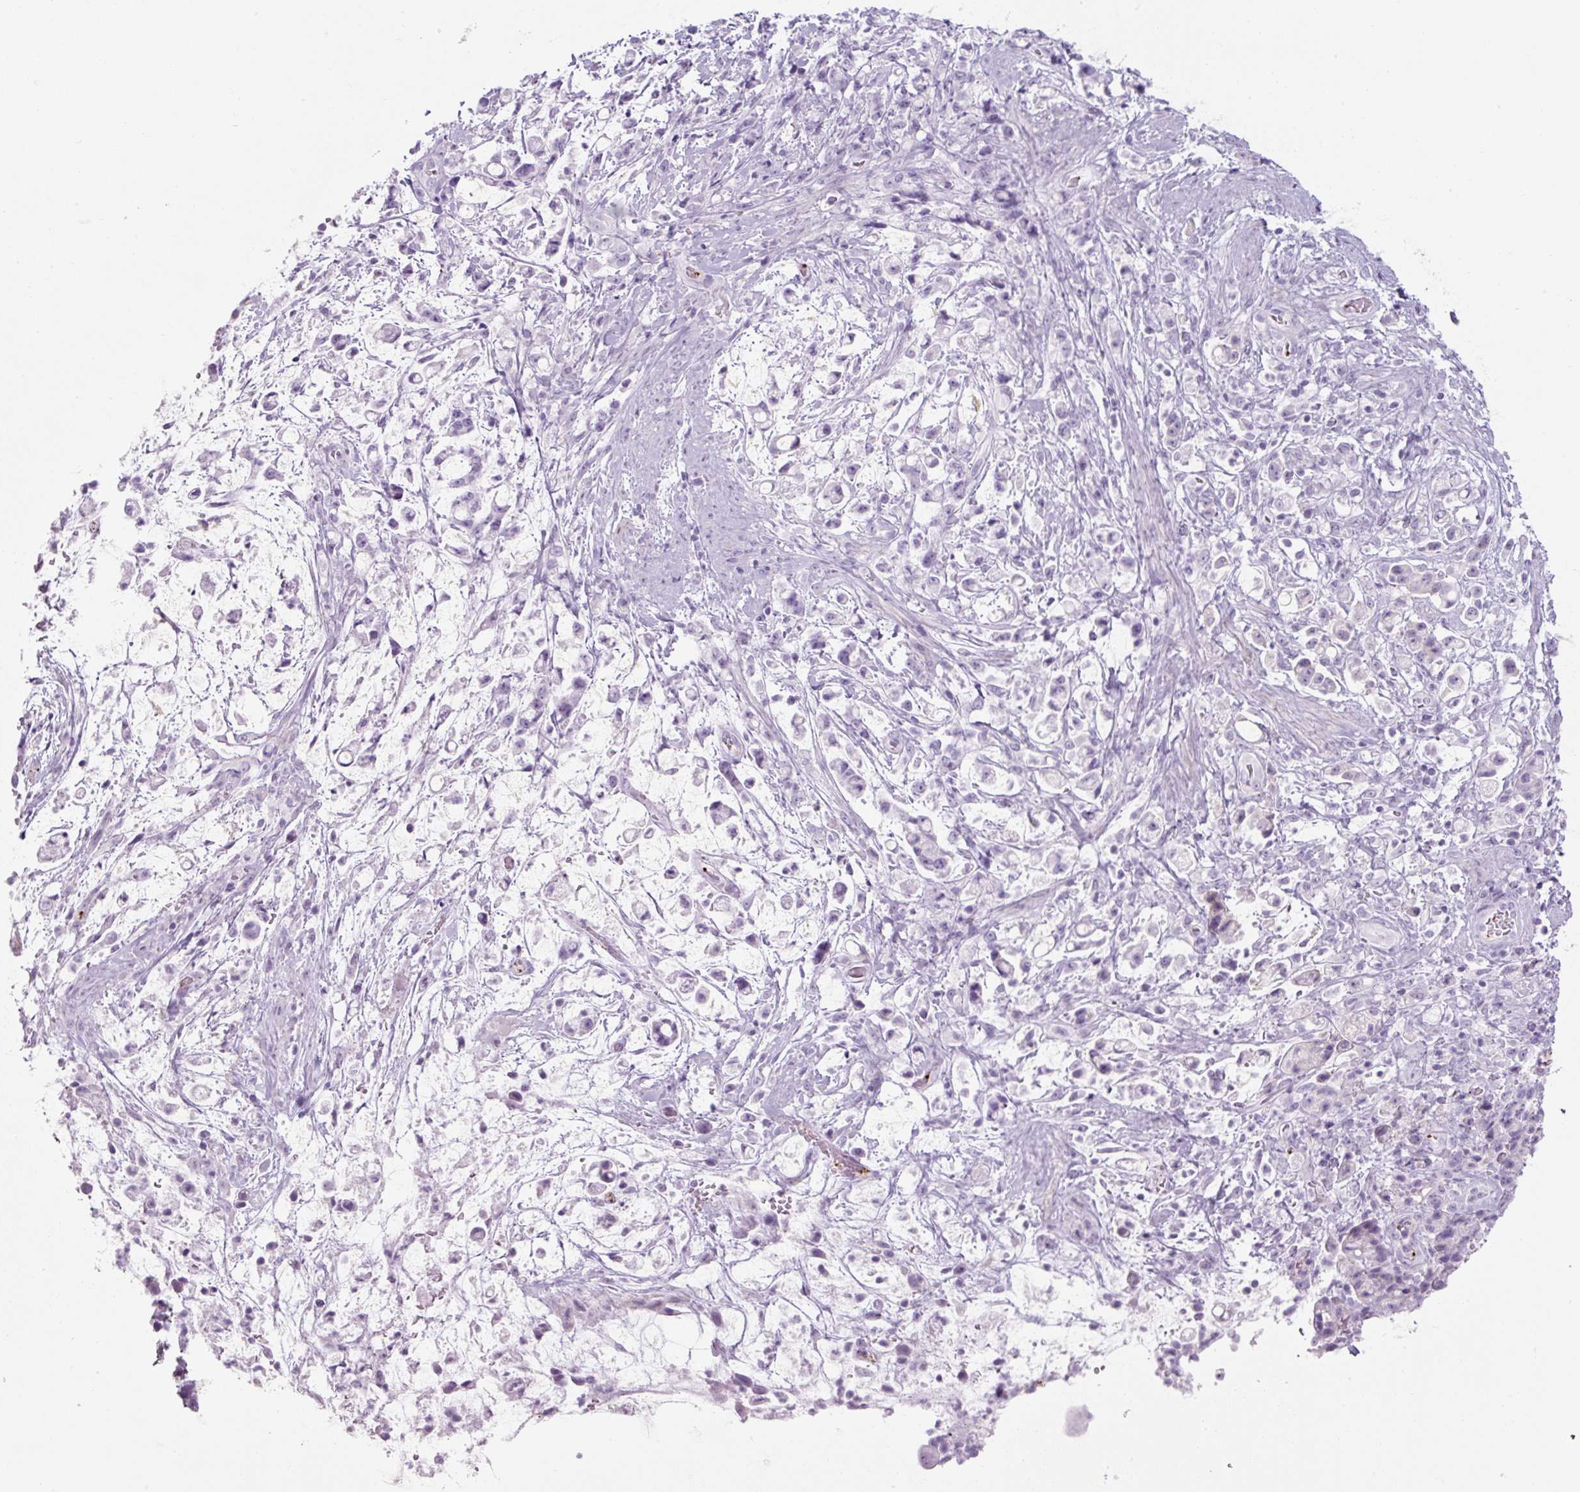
{"staining": {"intensity": "negative", "quantity": "none", "location": "none"}, "tissue": "stomach cancer", "cell_type": "Tumor cells", "image_type": "cancer", "snomed": [{"axis": "morphology", "description": "Adenocarcinoma, NOS"}, {"axis": "topography", "description": "Stomach"}], "caption": "High power microscopy photomicrograph of an IHC photomicrograph of stomach adenocarcinoma, revealing no significant positivity in tumor cells. (IHC, brightfield microscopy, high magnification).", "gene": "PF4V1", "patient": {"sex": "female", "age": 60}}